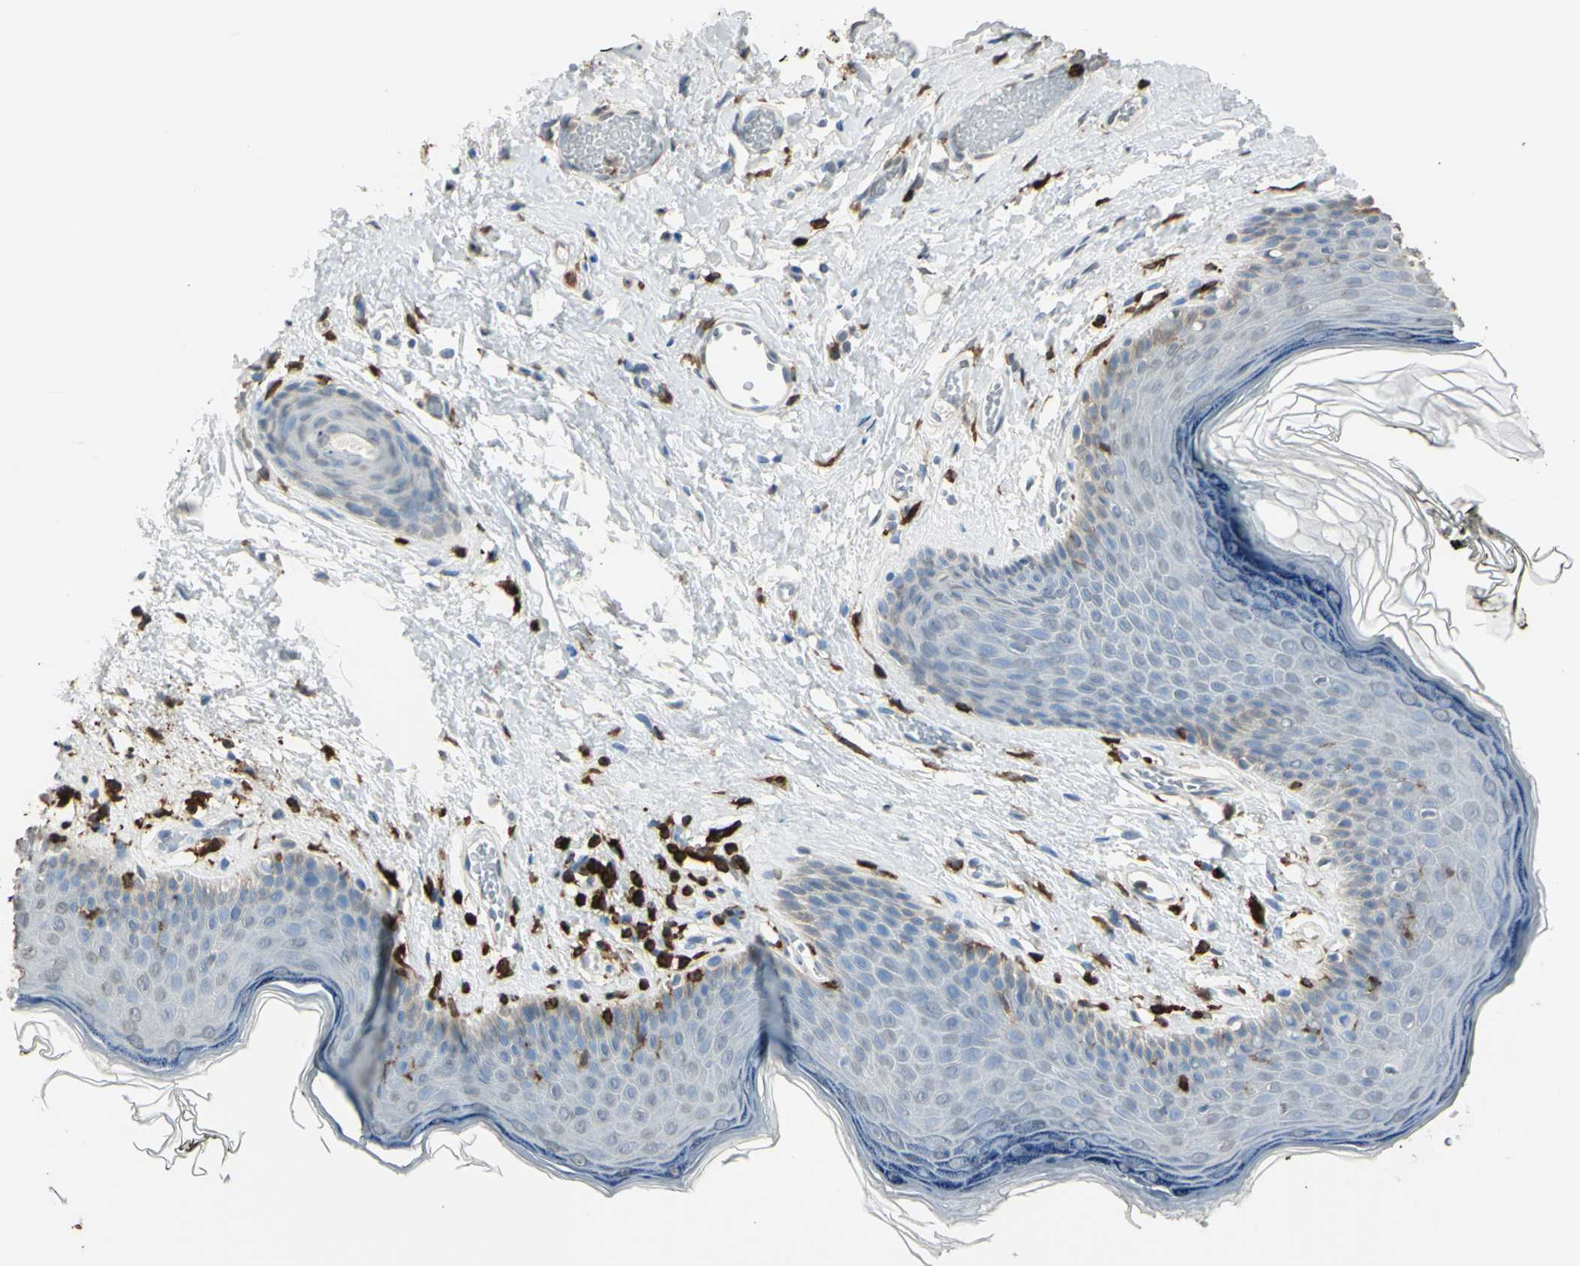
{"staining": {"intensity": "negative", "quantity": "none", "location": "none"}, "tissue": "skin", "cell_type": "Epidermal cells", "image_type": "normal", "snomed": [{"axis": "morphology", "description": "Normal tissue, NOS"}, {"axis": "morphology", "description": "Inflammation, NOS"}, {"axis": "topography", "description": "Vulva"}], "caption": "Photomicrograph shows no protein expression in epidermal cells of unremarkable skin. The staining is performed using DAB (3,3'-diaminobenzidine) brown chromogen with nuclei counter-stained in using hematoxylin.", "gene": "PSTPIP1", "patient": {"sex": "female", "age": 84}}